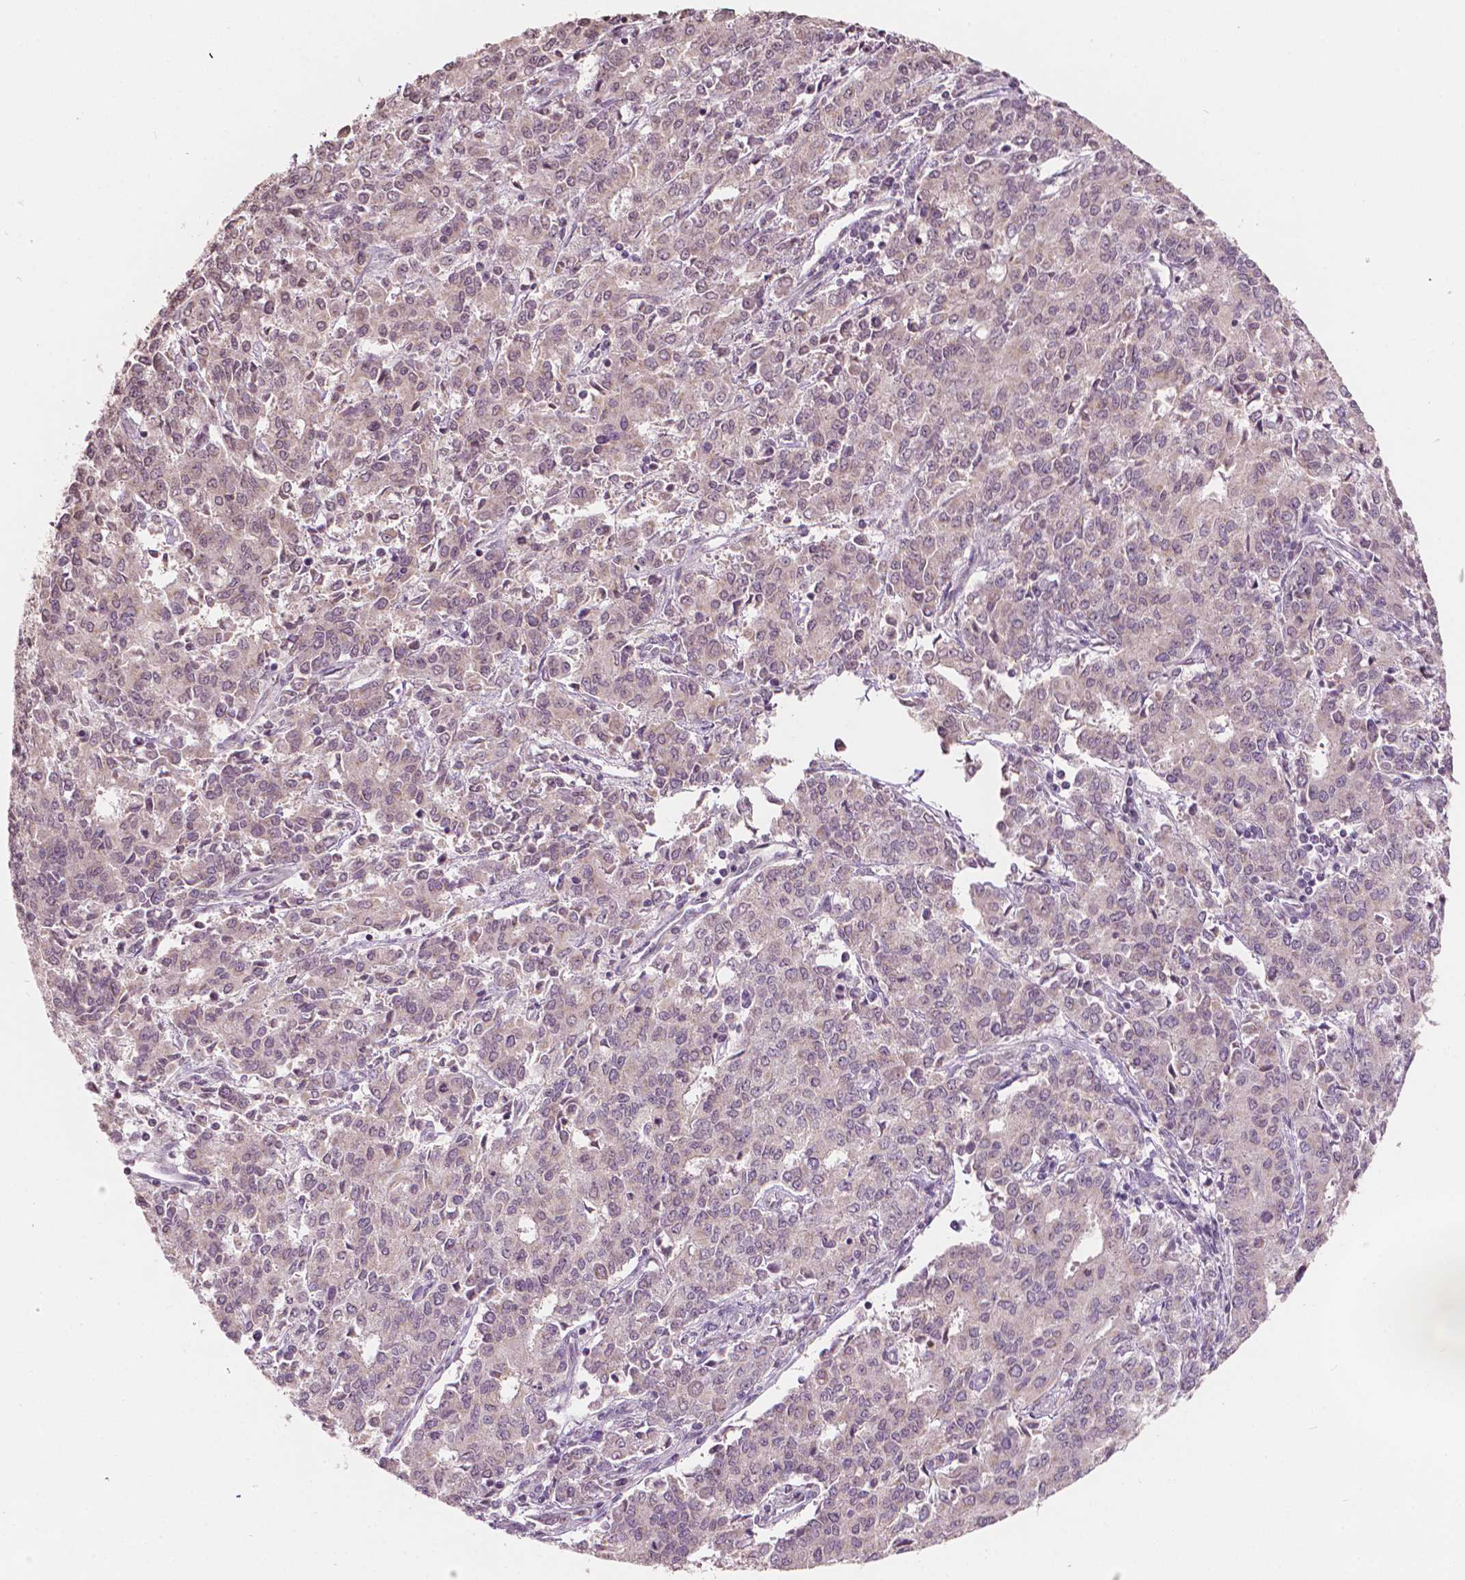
{"staining": {"intensity": "negative", "quantity": "none", "location": "none"}, "tissue": "endometrial cancer", "cell_type": "Tumor cells", "image_type": "cancer", "snomed": [{"axis": "morphology", "description": "Adenocarcinoma, NOS"}, {"axis": "topography", "description": "Endometrium"}], "caption": "IHC of endometrial cancer shows no staining in tumor cells. (DAB immunohistochemistry (IHC) with hematoxylin counter stain).", "gene": "NOS1AP", "patient": {"sex": "female", "age": 50}}